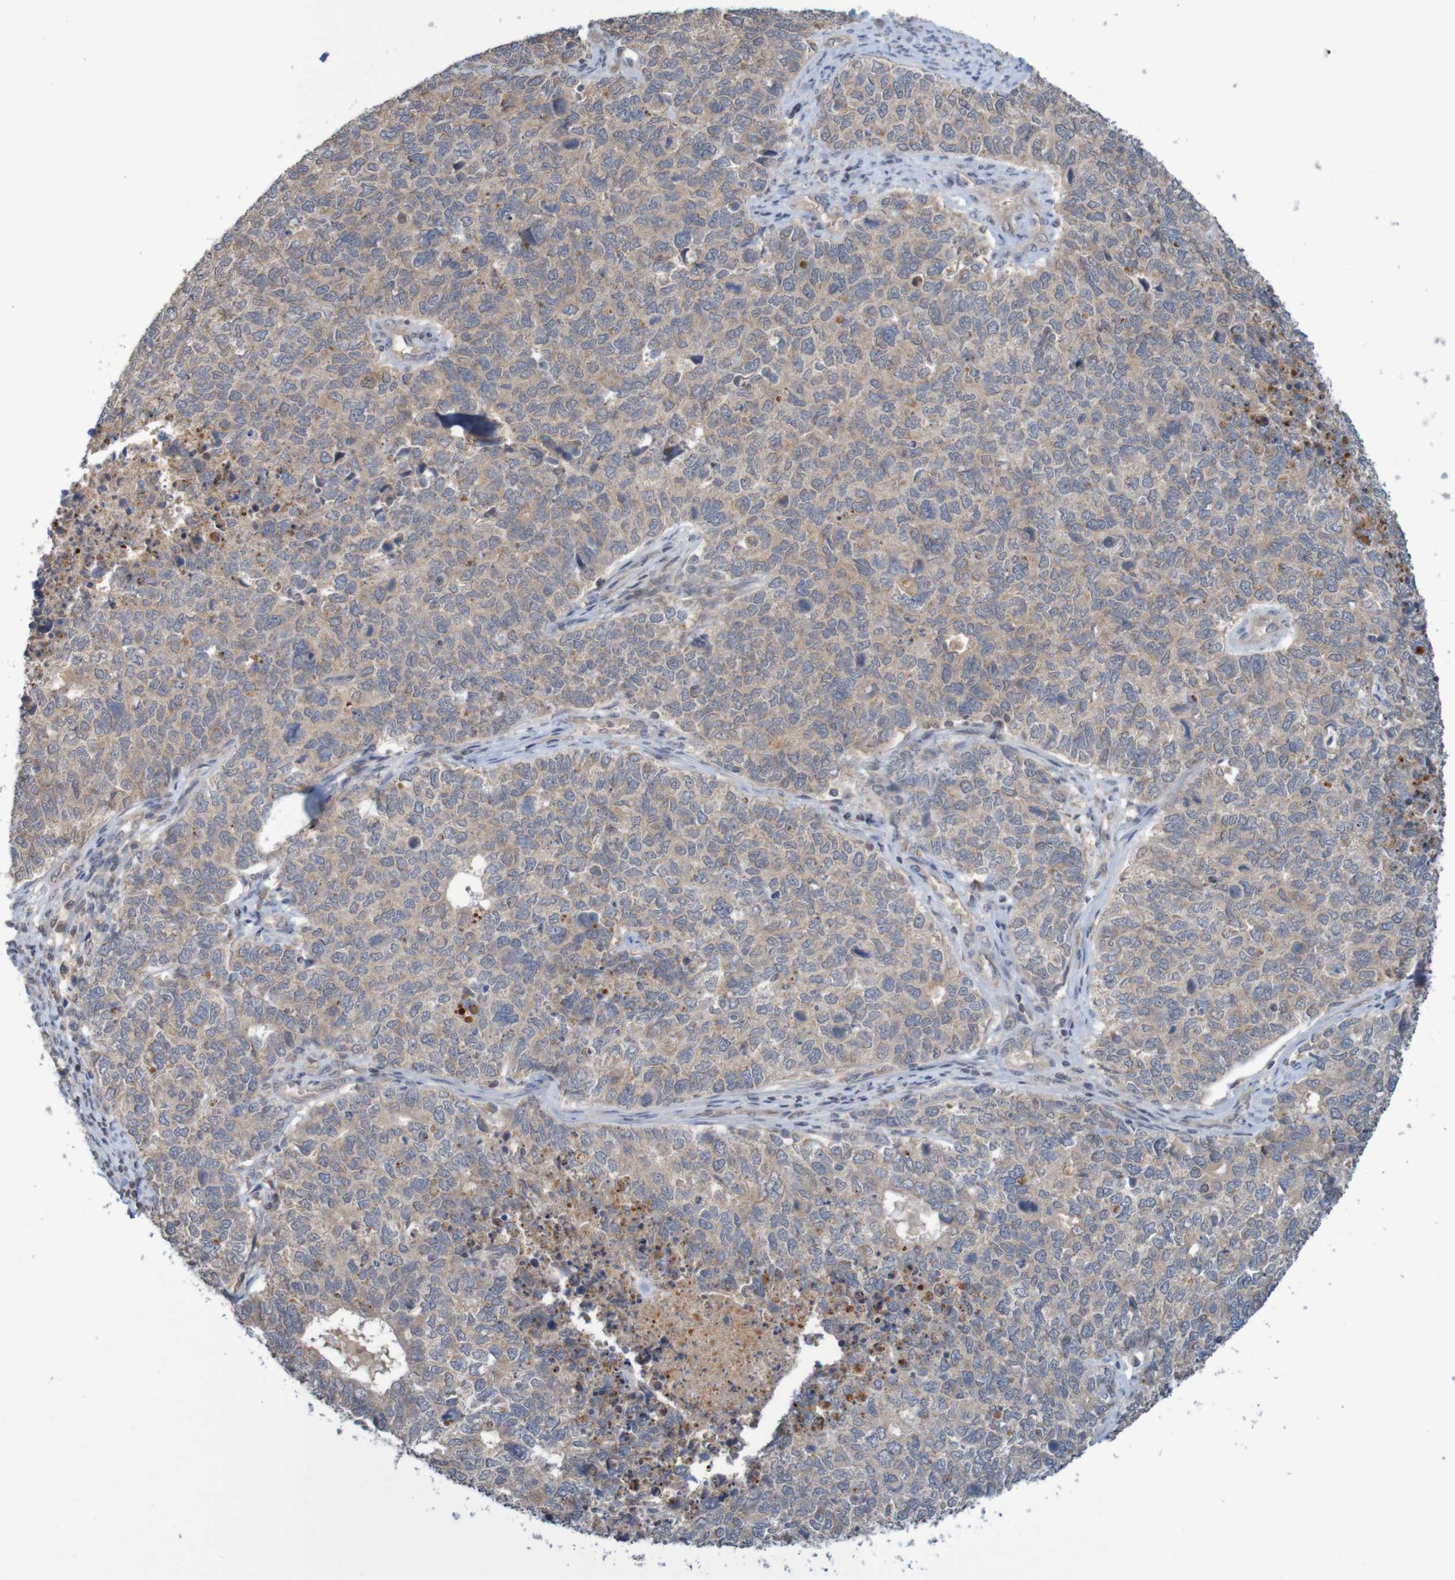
{"staining": {"intensity": "weak", "quantity": ">75%", "location": "cytoplasmic/membranous"}, "tissue": "cervical cancer", "cell_type": "Tumor cells", "image_type": "cancer", "snomed": [{"axis": "morphology", "description": "Squamous cell carcinoma, NOS"}, {"axis": "topography", "description": "Cervix"}], "caption": "IHC (DAB (3,3'-diaminobenzidine)) staining of human cervical cancer (squamous cell carcinoma) demonstrates weak cytoplasmic/membranous protein expression in approximately >75% of tumor cells.", "gene": "ANKK1", "patient": {"sex": "female", "age": 63}}